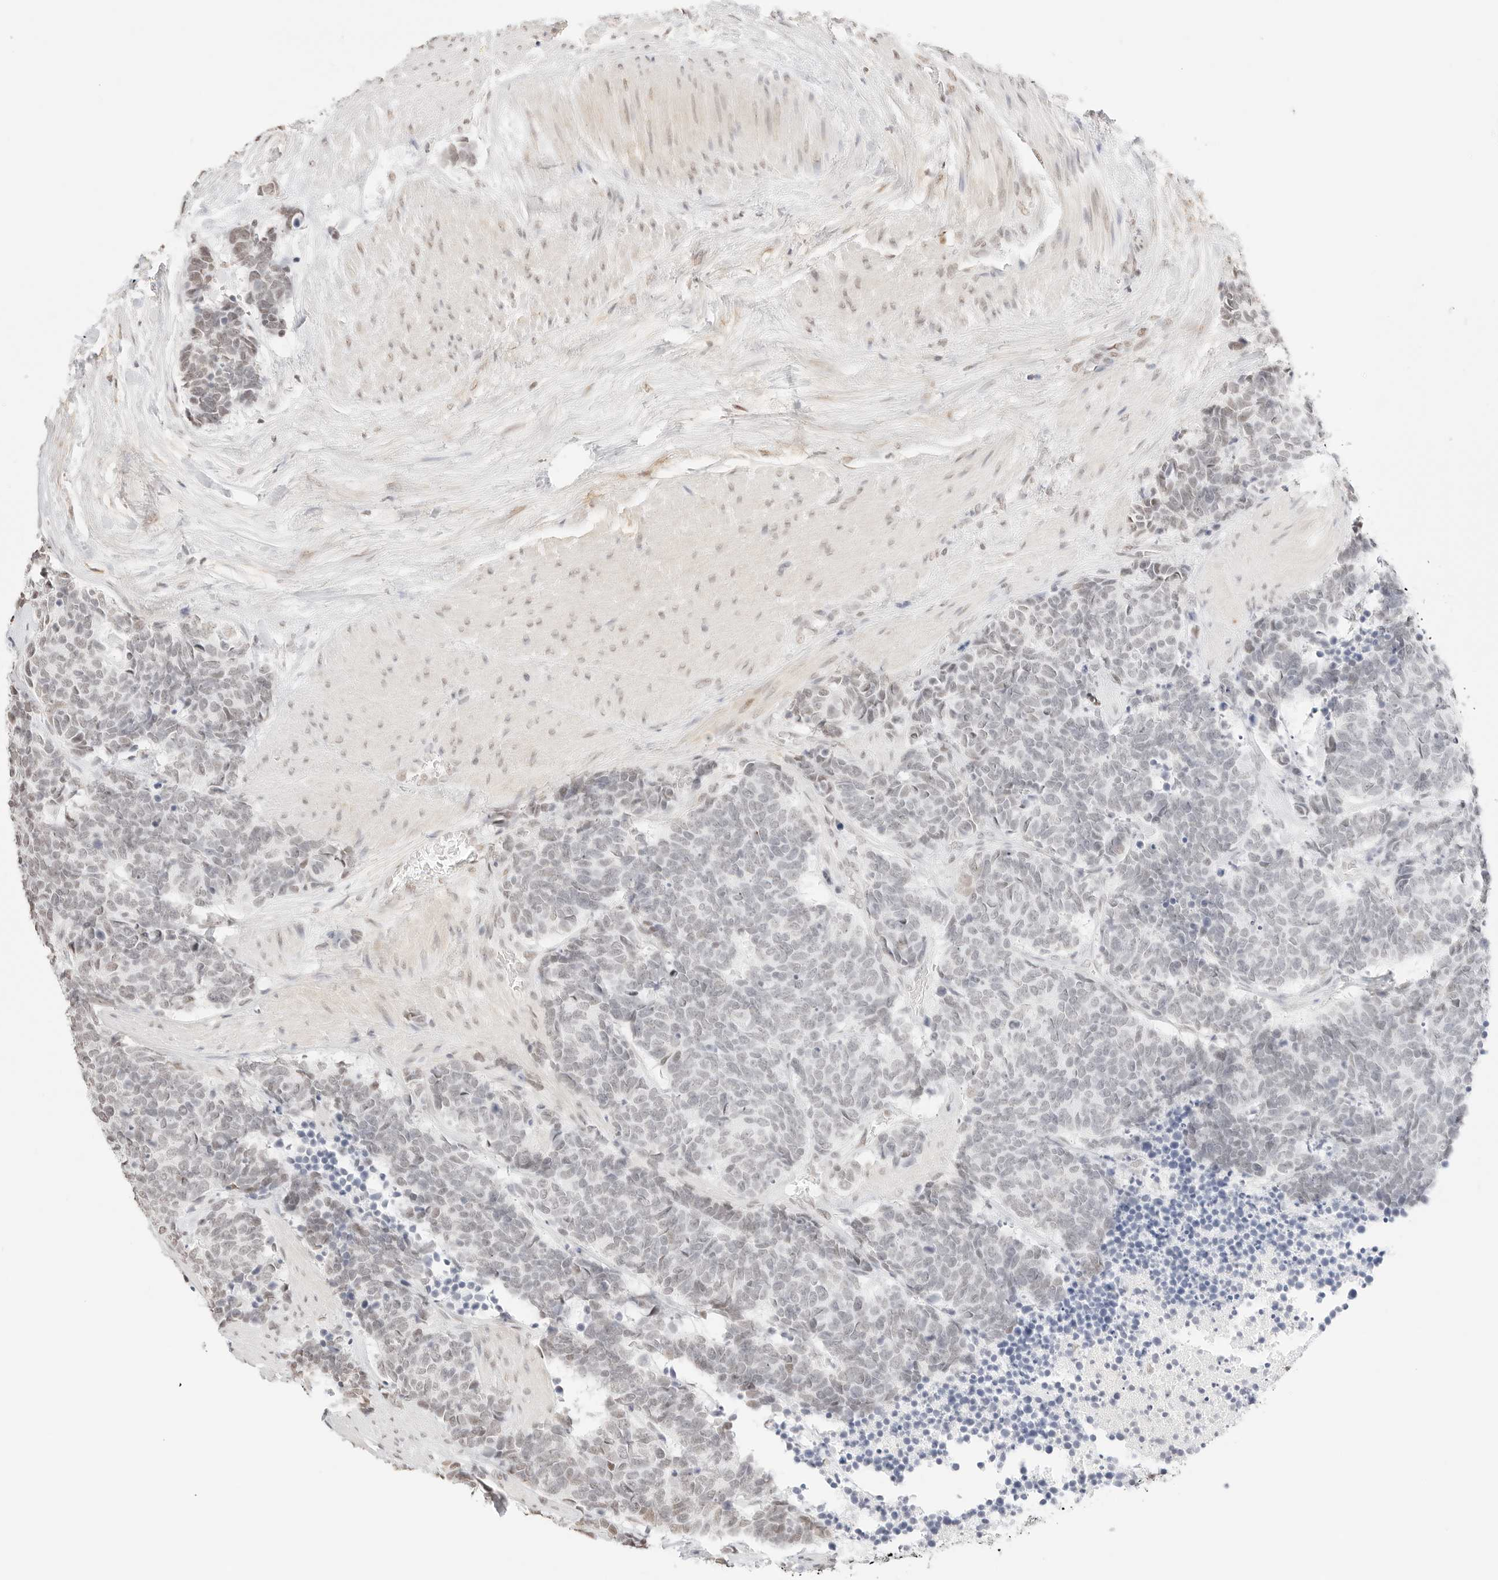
{"staining": {"intensity": "weak", "quantity": "<25%", "location": "nuclear"}, "tissue": "carcinoid", "cell_type": "Tumor cells", "image_type": "cancer", "snomed": [{"axis": "morphology", "description": "Carcinoma, NOS"}, {"axis": "morphology", "description": "Carcinoid, malignant, NOS"}, {"axis": "topography", "description": "Urinary bladder"}], "caption": "An immunohistochemistry (IHC) histopathology image of carcinoid is shown. There is no staining in tumor cells of carcinoid.", "gene": "FBLN5", "patient": {"sex": "male", "age": 57}}